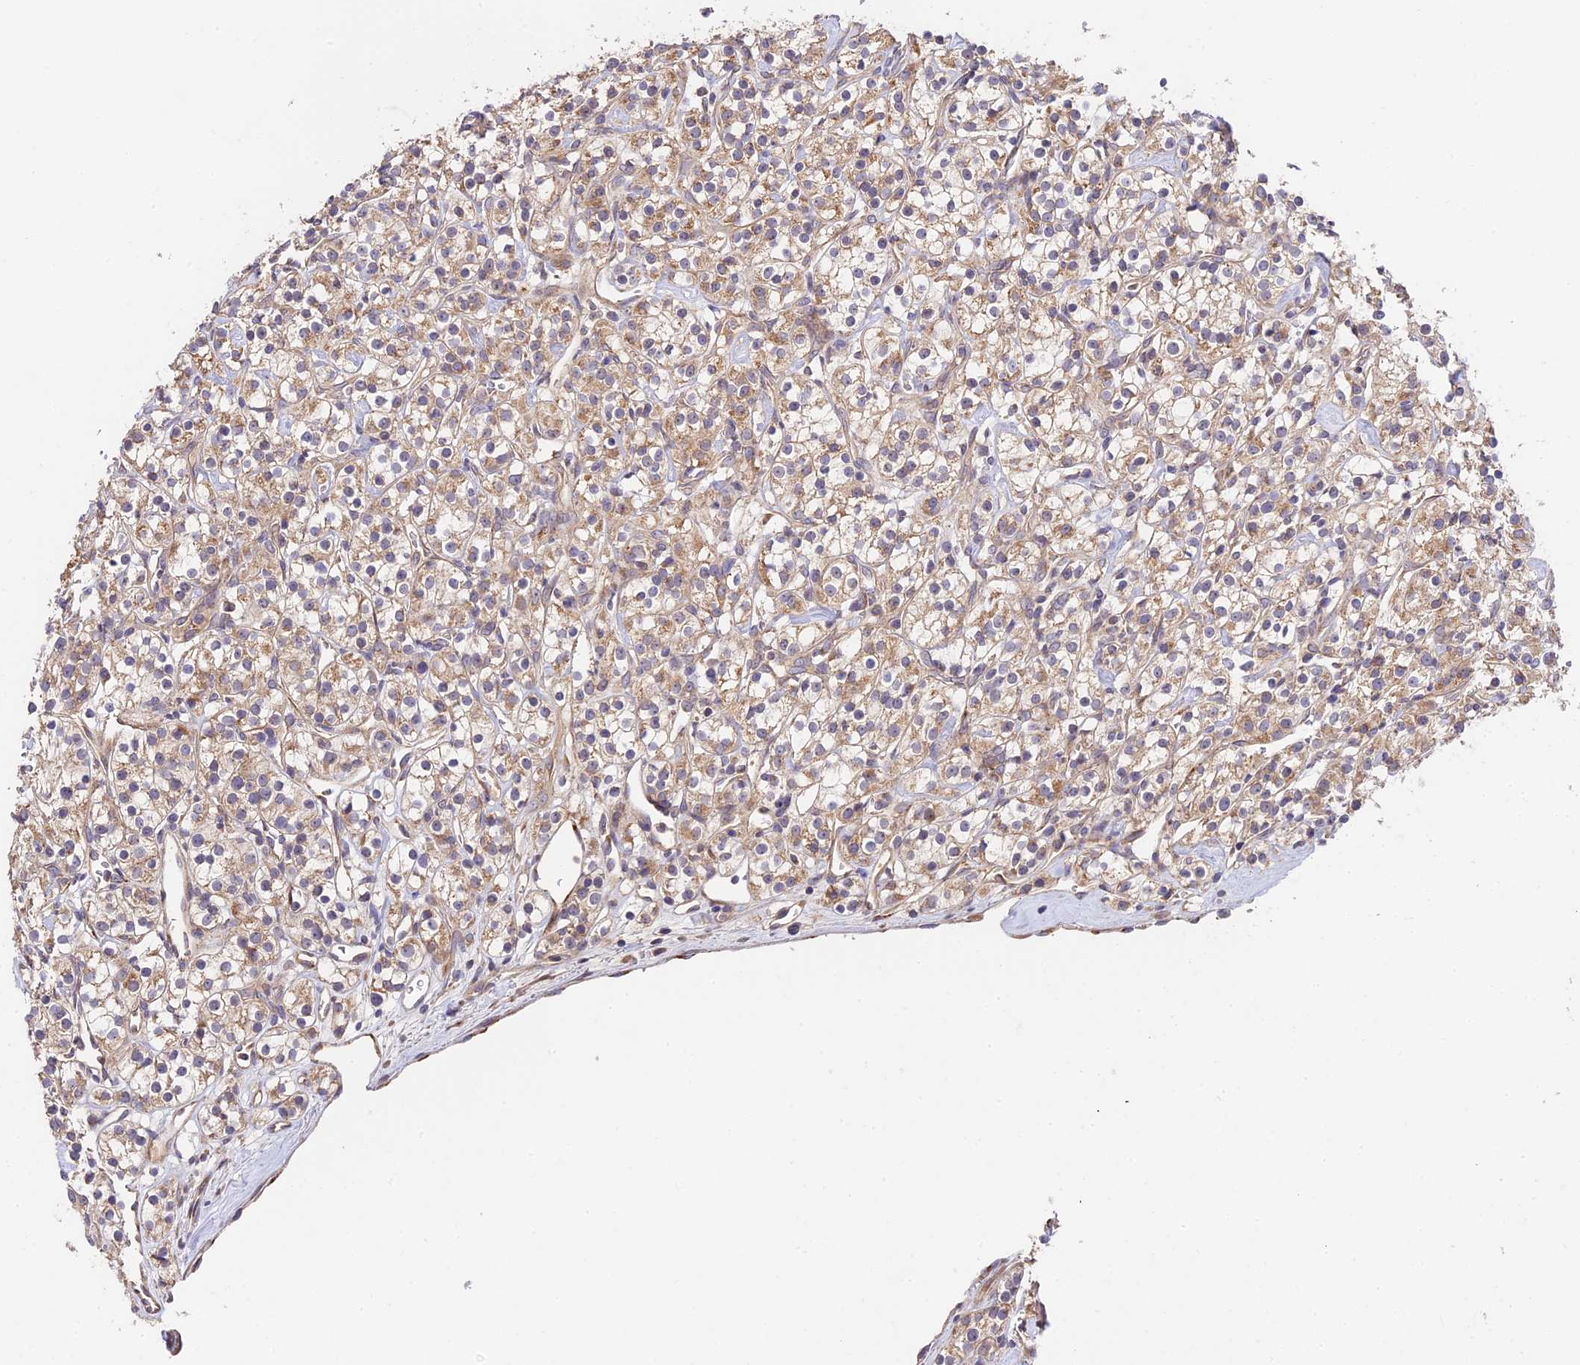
{"staining": {"intensity": "weak", "quantity": ">75%", "location": "cytoplasmic/membranous"}, "tissue": "renal cancer", "cell_type": "Tumor cells", "image_type": "cancer", "snomed": [{"axis": "morphology", "description": "Adenocarcinoma, NOS"}, {"axis": "topography", "description": "Kidney"}], "caption": "The image shows a brown stain indicating the presence of a protein in the cytoplasmic/membranous of tumor cells in renal adenocarcinoma.", "gene": "C3orf20", "patient": {"sex": "male", "age": 77}}